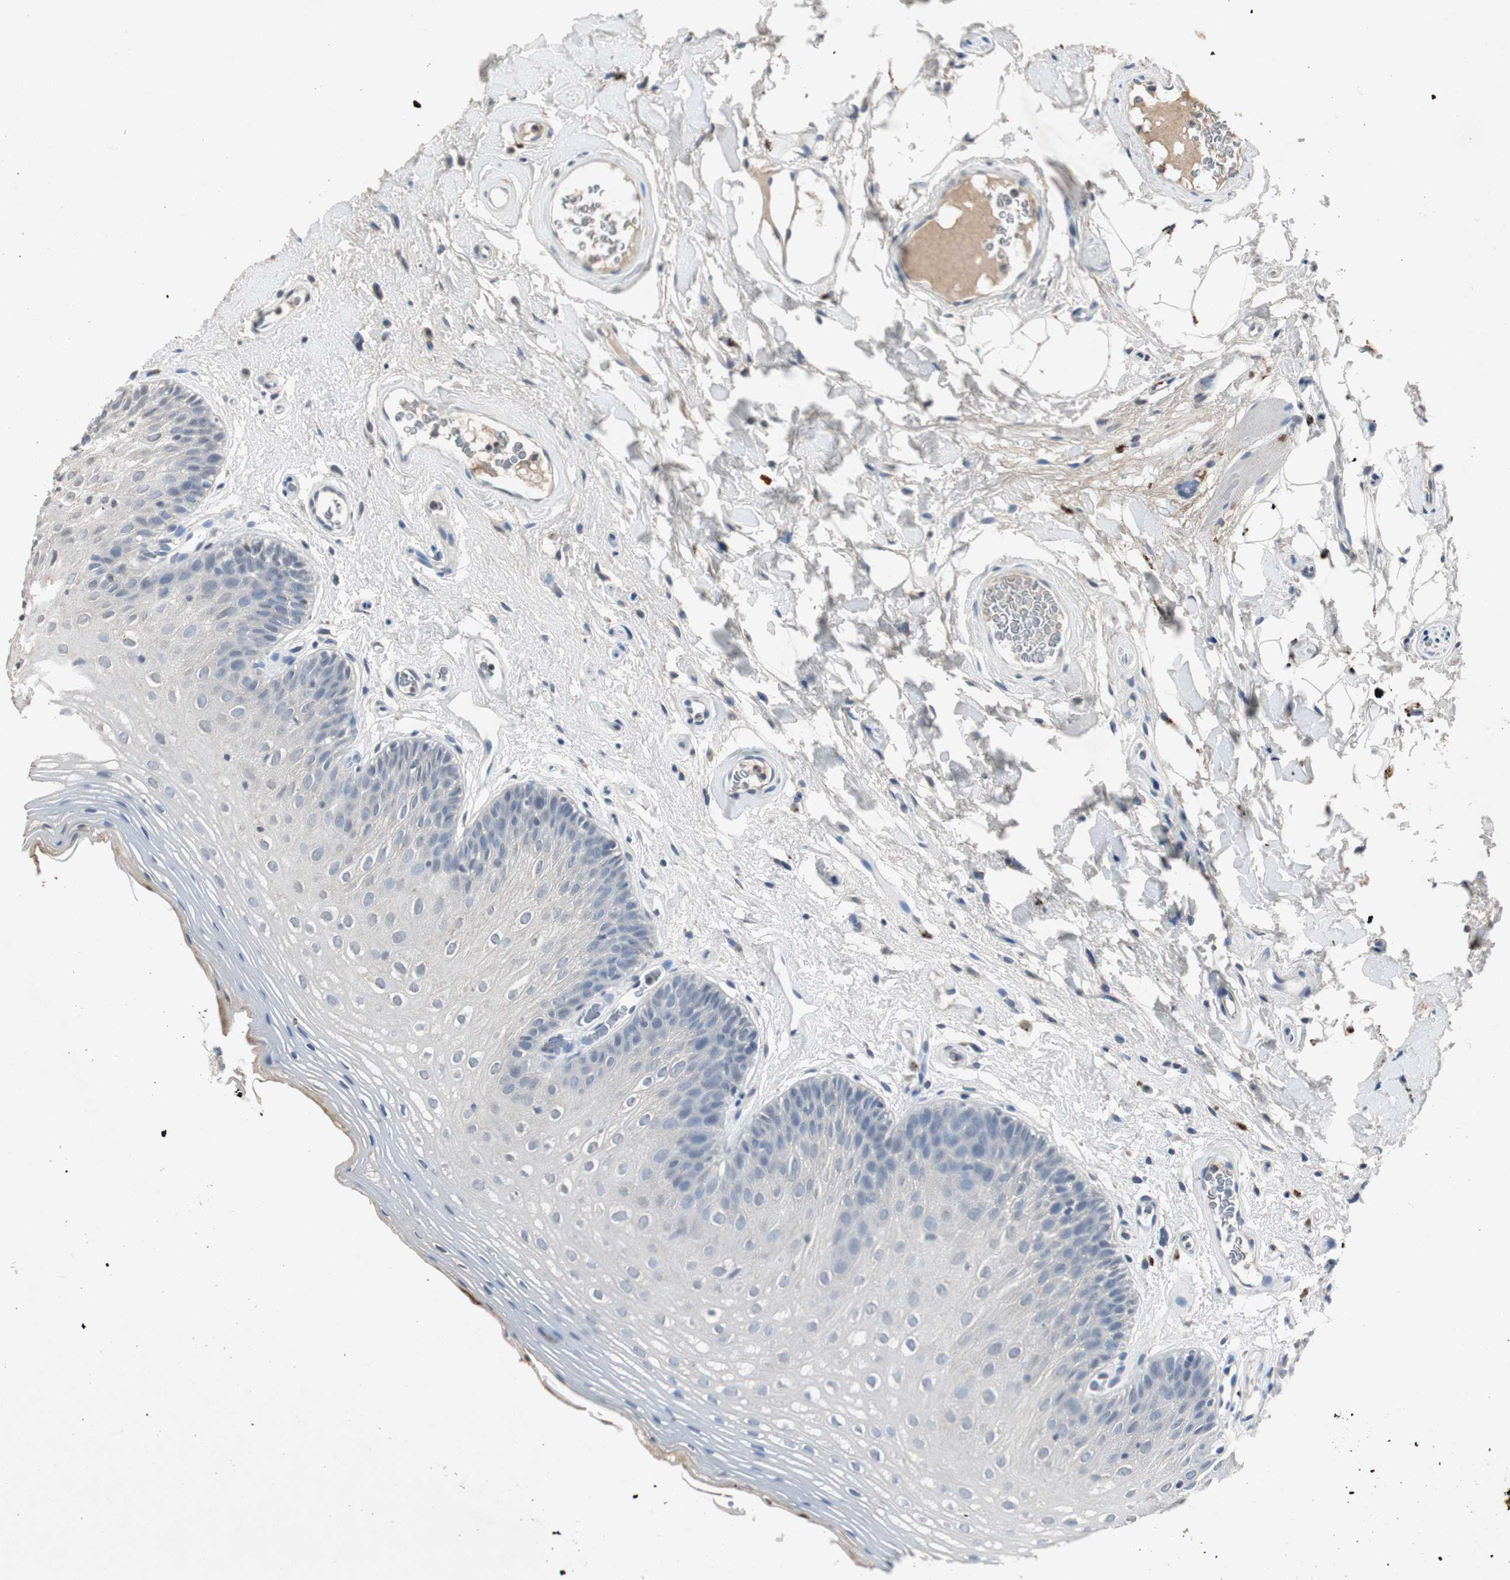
{"staining": {"intensity": "negative", "quantity": "none", "location": "none"}, "tissue": "oral mucosa", "cell_type": "Squamous epithelial cells", "image_type": "normal", "snomed": [{"axis": "morphology", "description": "Normal tissue, NOS"}, {"axis": "morphology", "description": "Squamous cell carcinoma, NOS"}, {"axis": "topography", "description": "Skeletal muscle"}, {"axis": "topography", "description": "Oral tissue"}], "caption": "This is an immunohistochemistry (IHC) micrograph of normal human oral mucosa. There is no positivity in squamous epithelial cells.", "gene": "ADNP2", "patient": {"sex": "male", "age": 71}}